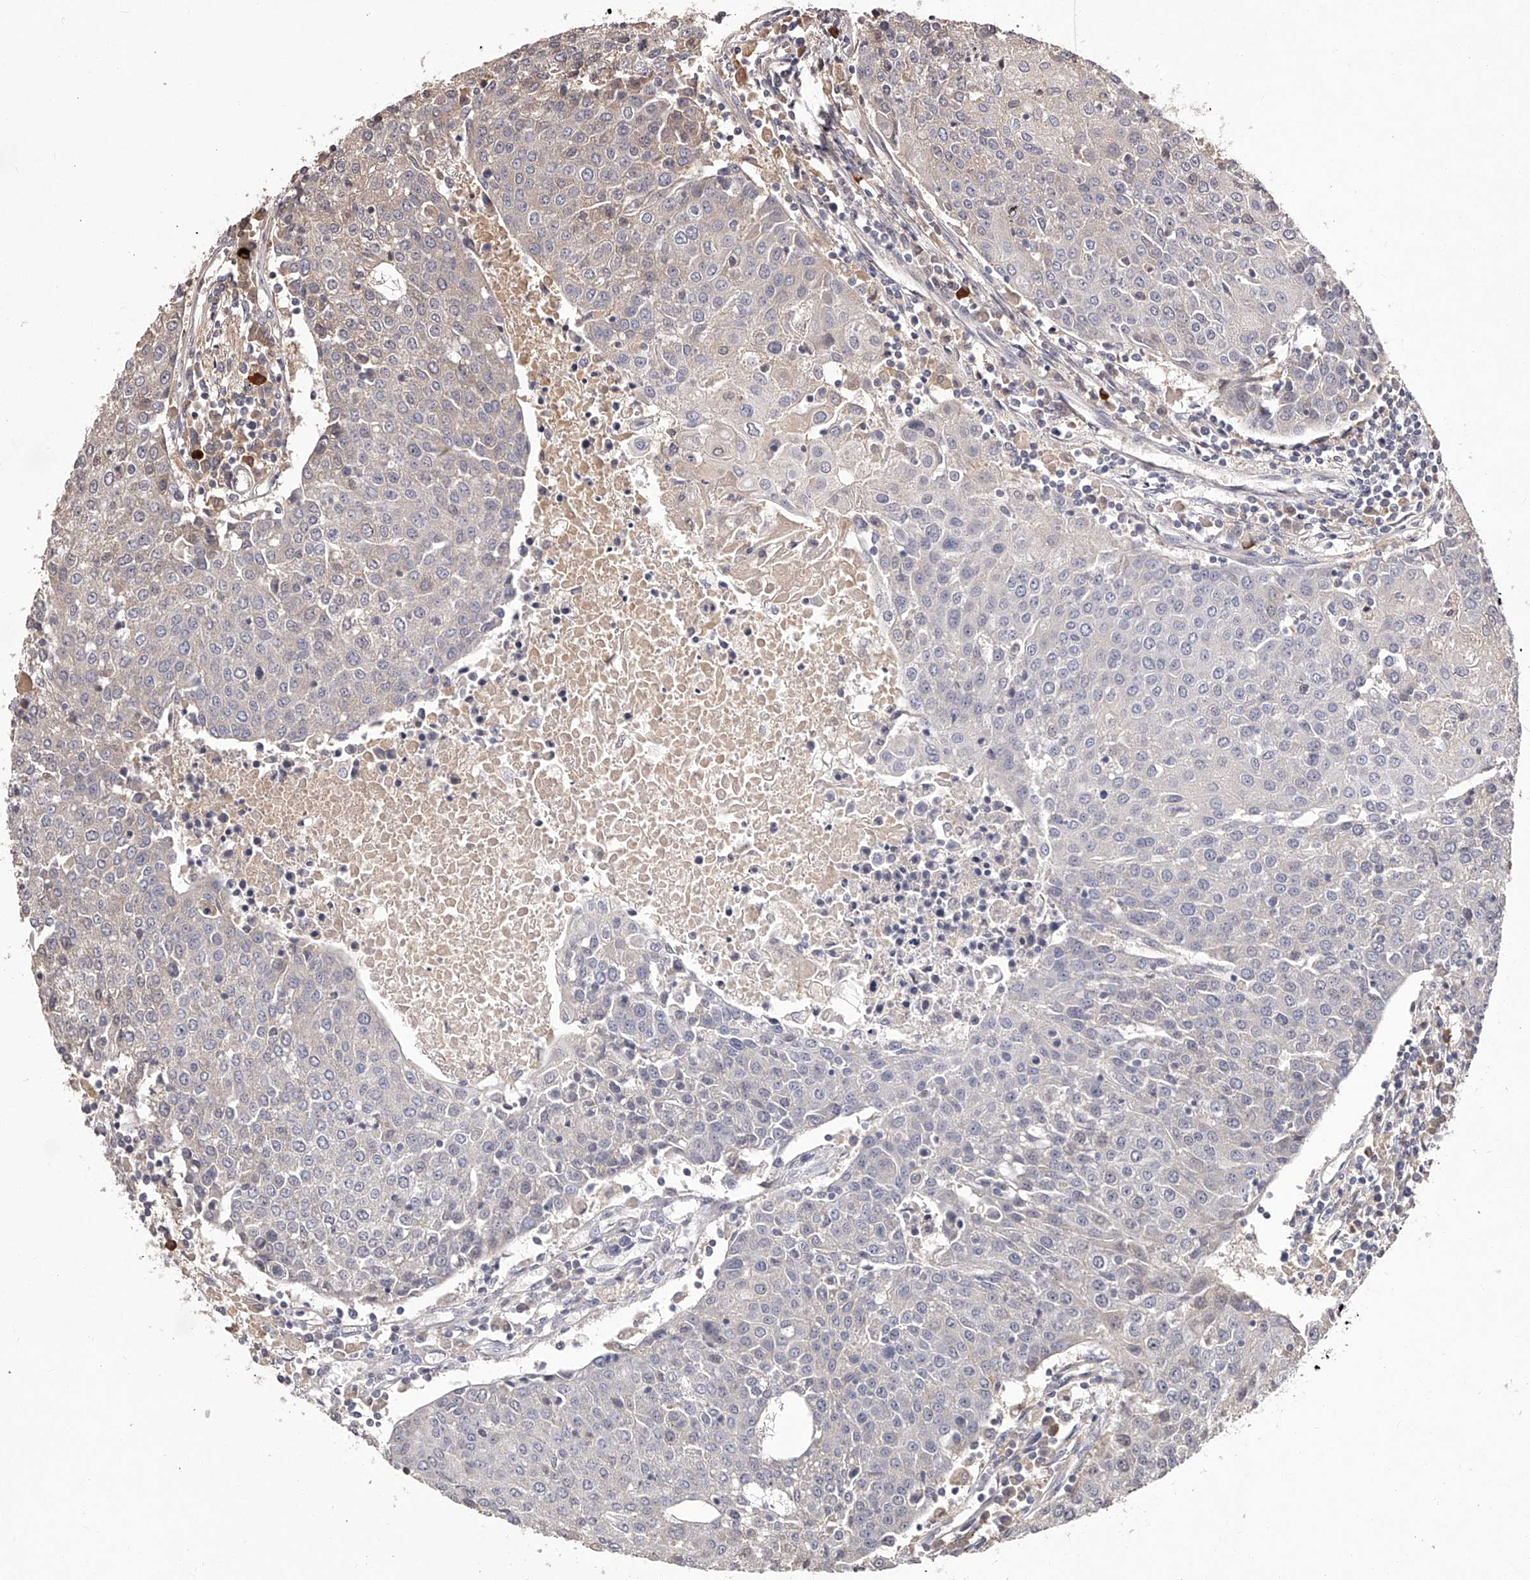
{"staining": {"intensity": "negative", "quantity": "none", "location": "none"}, "tissue": "urothelial cancer", "cell_type": "Tumor cells", "image_type": "cancer", "snomed": [{"axis": "morphology", "description": "Urothelial carcinoma, High grade"}, {"axis": "topography", "description": "Urinary bladder"}], "caption": "The image shows no significant expression in tumor cells of high-grade urothelial carcinoma.", "gene": "CRYZL1", "patient": {"sex": "female", "age": 85}}